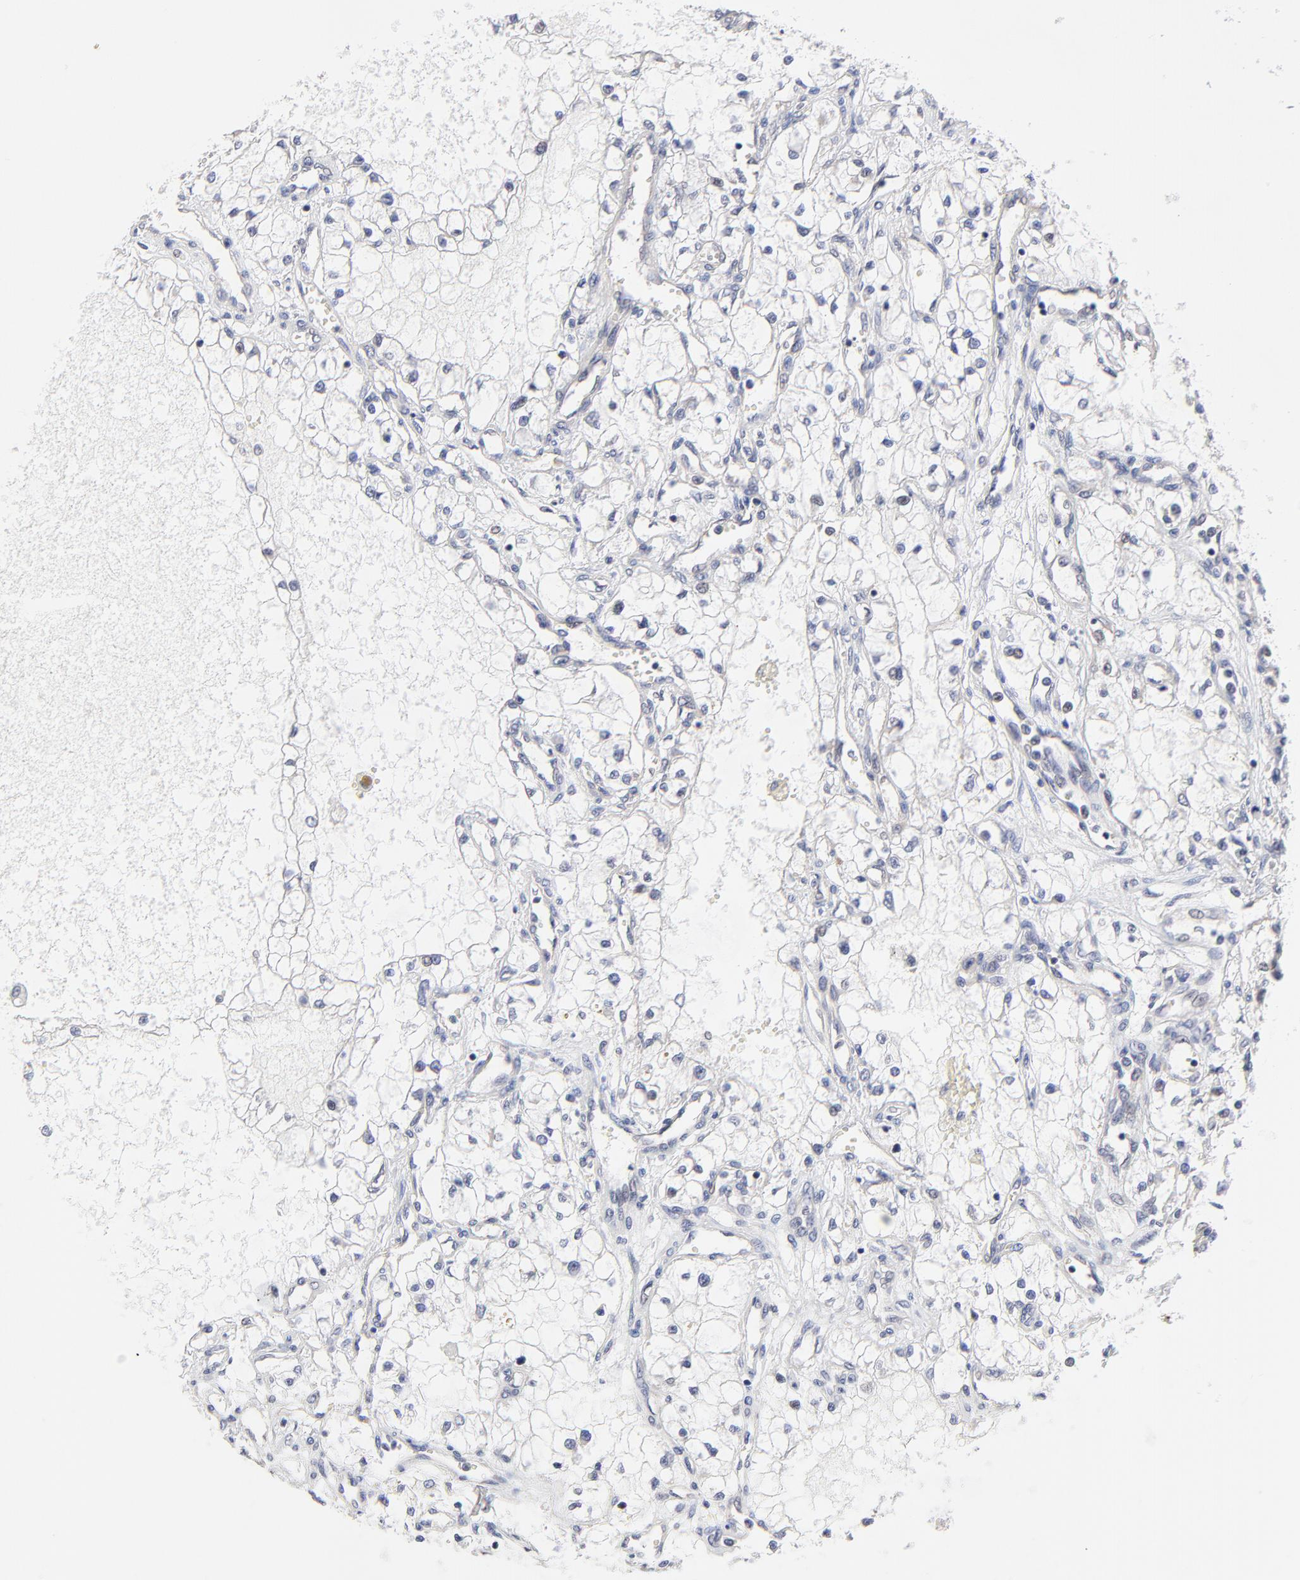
{"staining": {"intensity": "negative", "quantity": "none", "location": "none"}, "tissue": "renal cancer", "cell_type": "Tumor cells", "image_type": "cancer", "snomed": [{"axis": "morphology", "description": "Adenocarcinoma, NOS"}, {"axis": "topography", "description": "Kidney"}], "caption": "IHC photomicrograph of neoplastic tissue: renal cancer (adenocarcinoma) stained with DAB (3,3'-diaminobenzidine) reveals no significant protein staining in tumor cells.", "gene": "FBXO8", "patient": {"sex": "male", "age": 61}}